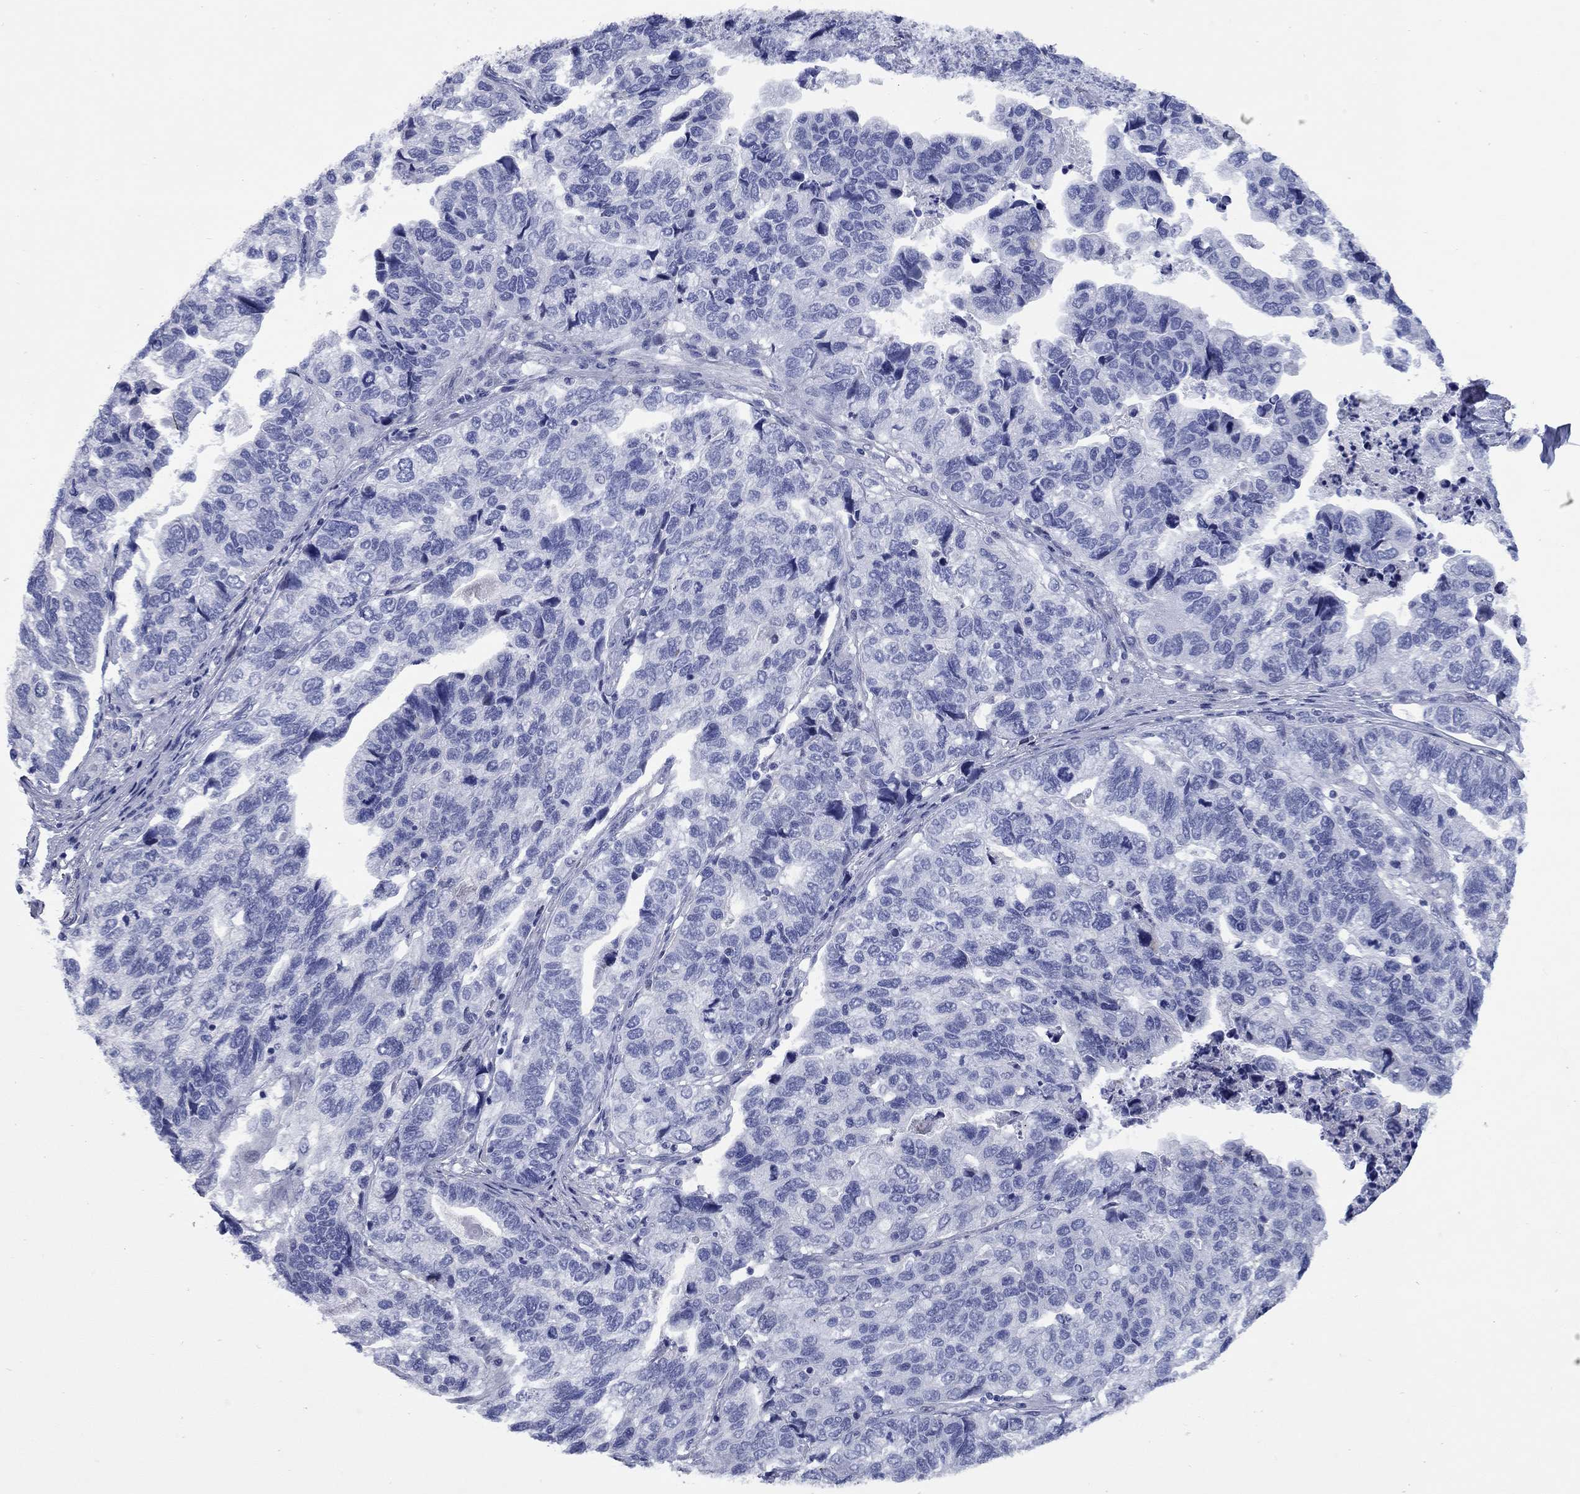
{"staining": {"intensity": "negative", "quantity": "none", "location": "none"}, "tissue": "stomach cancer", "cell_type": "Tumor cells", "image_type": "cancer", "snomed": [{"axis": "morphology", "description": "Adenocarcinoma, NOS"}, {"axis": "topography", "description": "Stomach, upper"}], "caption": "DAB immunohistochemical staining of human stomach cancer (adenocarcinoma) demonstrates no significant expression in tumor cells.", "gene": "CCNA1", "patient": {"sex": "female", "age": 67}}